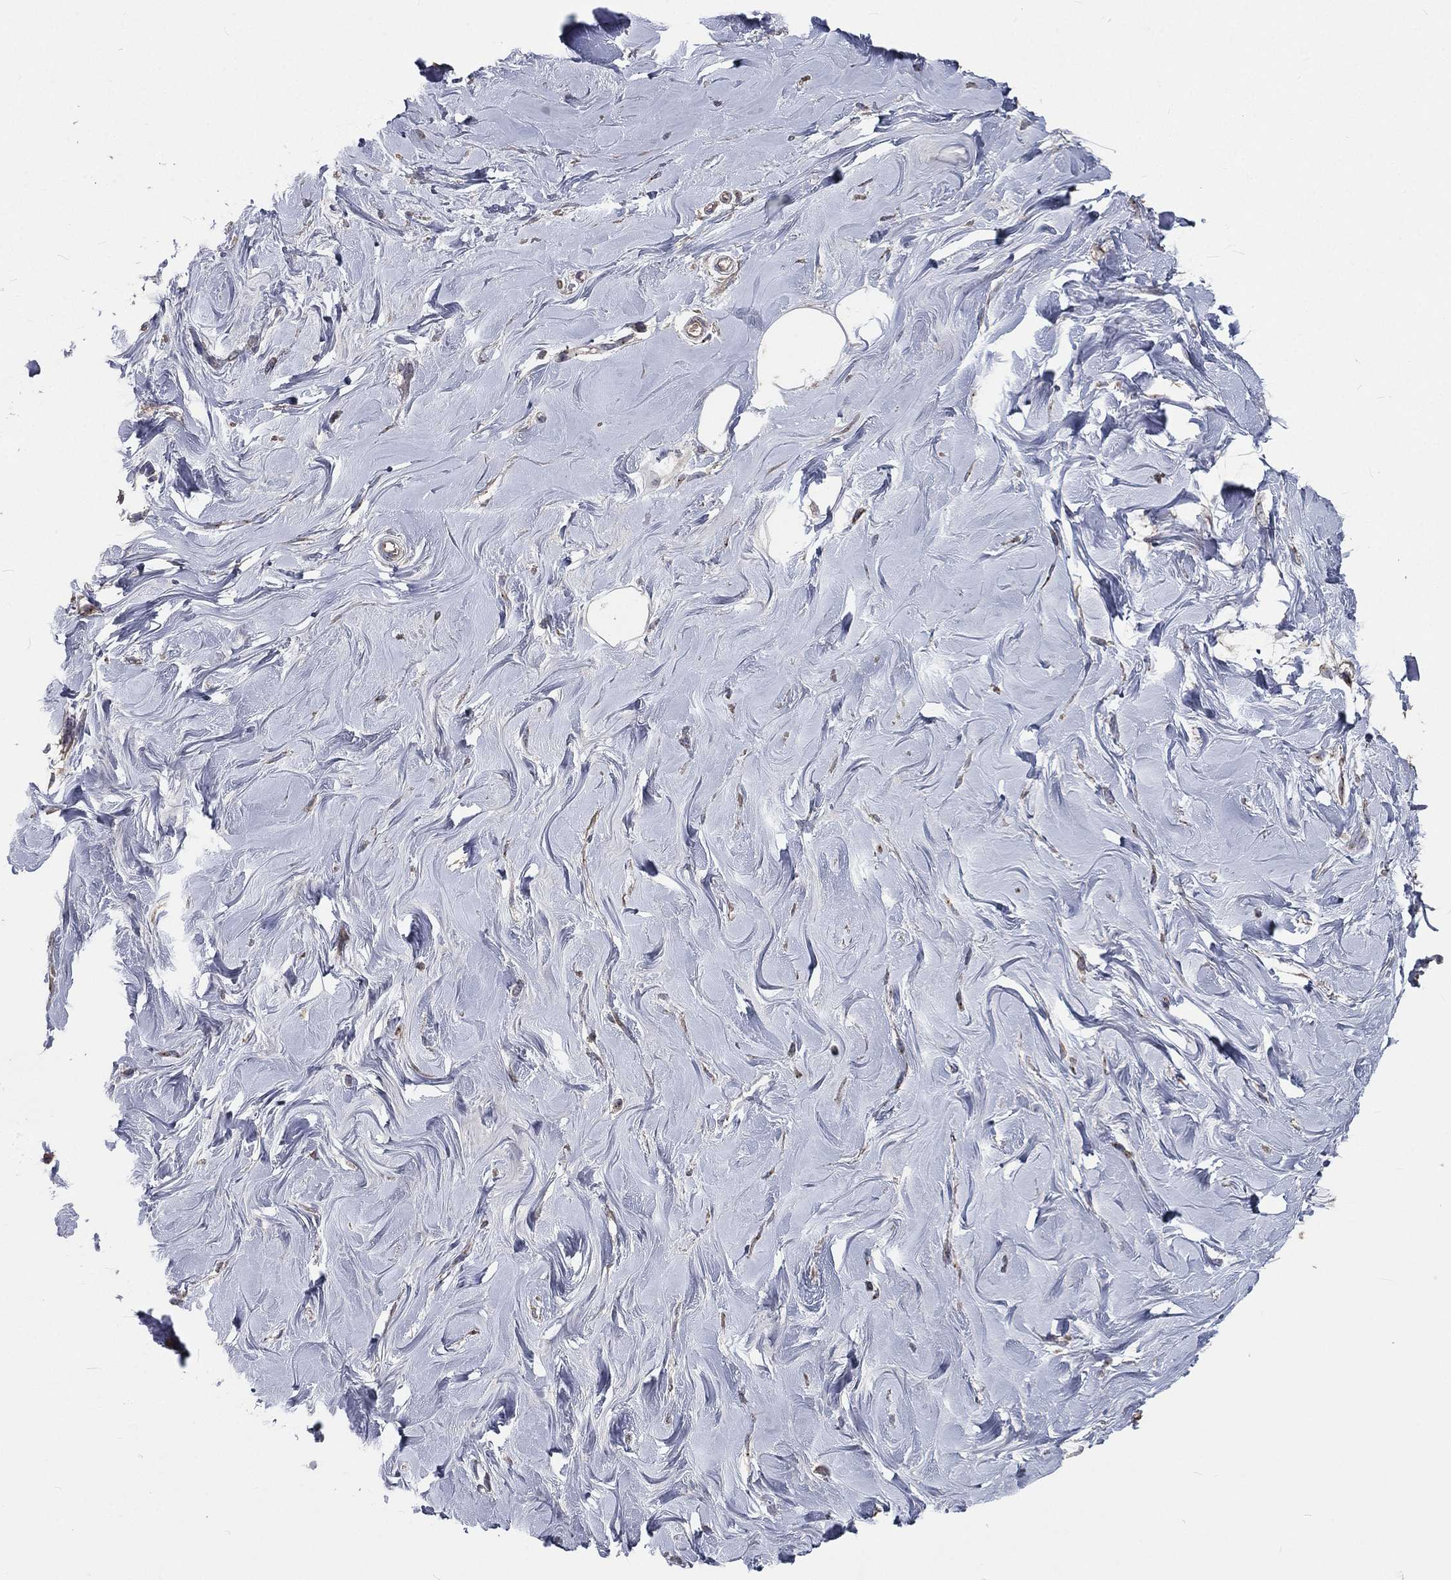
{"staining": {"intensity": "negative", "quantity": "none", "location": "none"}, "tissue": "adipose tissue", "cell_type": "Adipocytes", "image_type": "normal", "snomed": [{"axis": "morphology", "description": "Normal tissue, NOS"}, {"axis": "topography", "description": "Breast"}], "caption": "Immunohistochemical staining of normal adipose tissue exhibits no significant staining in adipocytes.", "gene": "CROCC", "patient": {"sex": "female", "age": 49}}